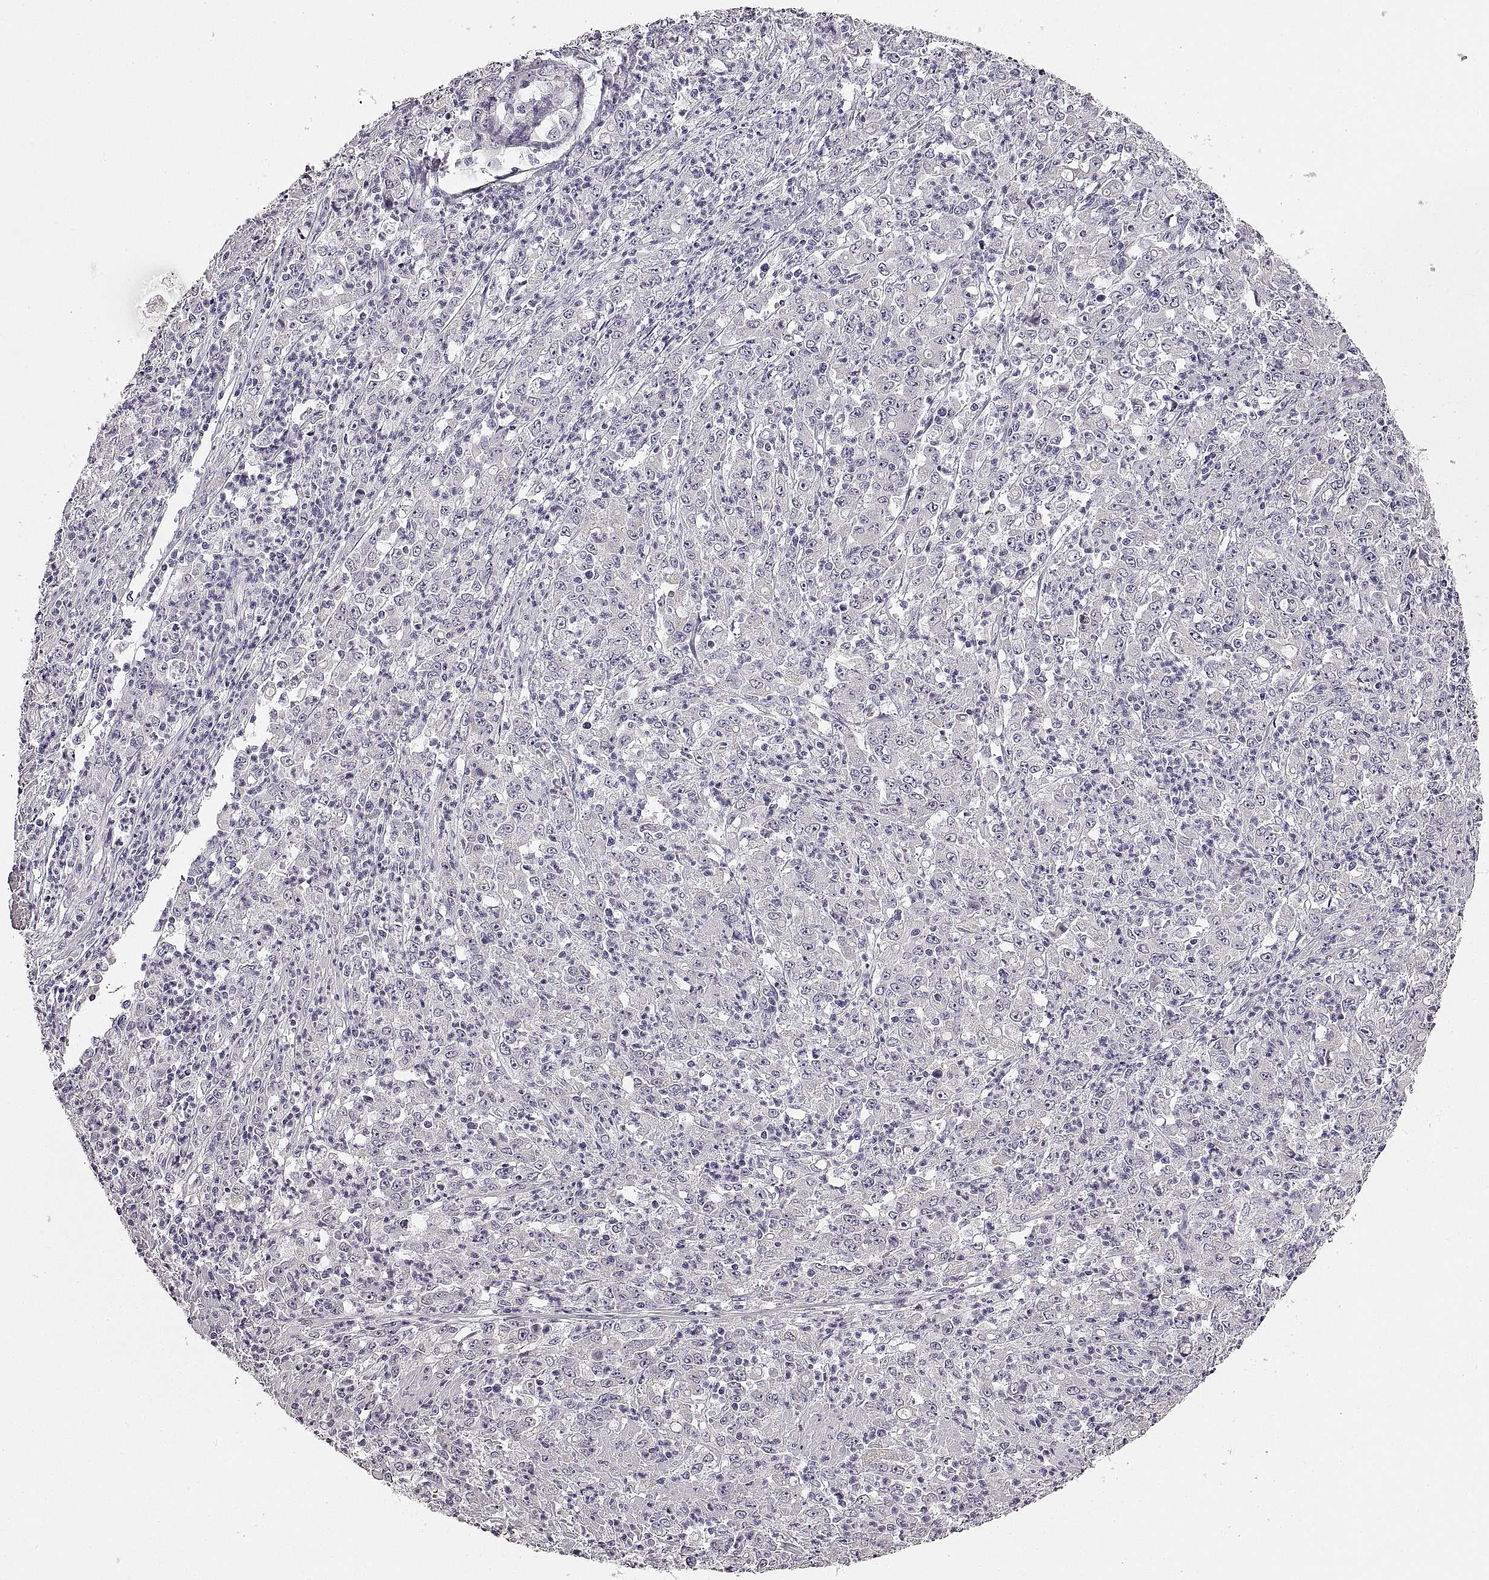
{"staining": {"intensity": "negative", "quantity": "none", "location": "none"}, "tissue": "stomach cancer", "cell_type": "Tumor cells", "image_type": "cancer", "snomed": [{"axis": "morphology", "description": "Adenocarcinoma, NOS"}, {"axis": "topography", "description": "Stomach, lower"}], "caption": "Stomach adenocarcinoma was stained to show a protein in brown. There is no significant expression in tumor cells.", "gene": "RDH13", "patient": {"sex": "female", "age": 71}}